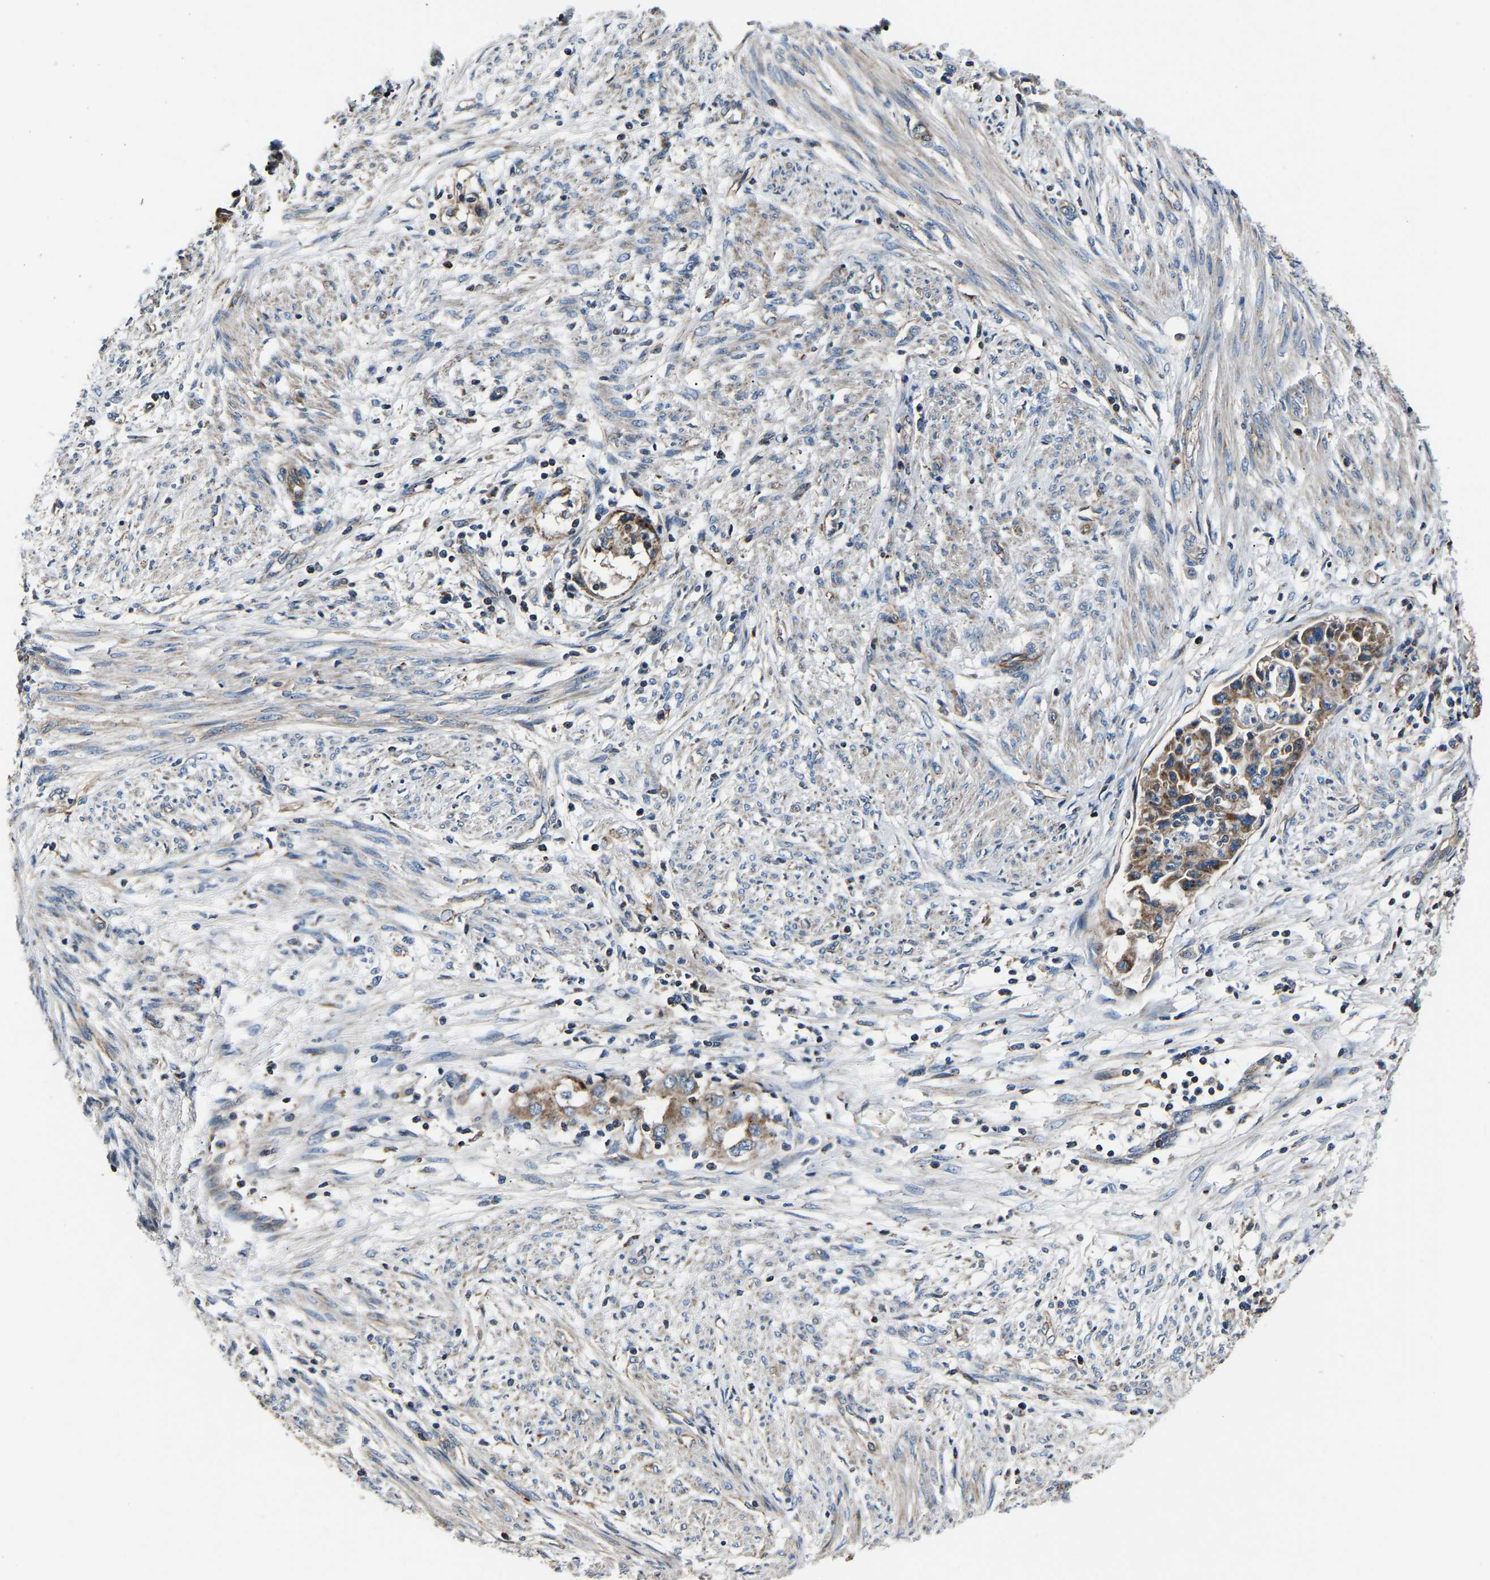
{"staining": {"intensity": "moderate", "quantity": ">75%", "location": "cytoplasmic/membranous"}, "tissue": "endometrial cancer", "cell_type": "Tumor cells", "image_type": "cancer", "snomed": [{"axis": "morphology", "description": "Adenocarcinoma, NOS"}, {"axis": "topography", "description": "Endometrium"}], "caption": "IHC micrograph of neoplastic tissue: adenocarcinoma (endometrial) stained using immunohistochemistry demonstrates medium levels of moderate protein expression localized specifically in the cytoplasmic/membranous of tumor cells, appearing as a cytoplasmic/membranous brown color.", "gene": "GGCT", "patient": {"sex": "female", "age": 85}}